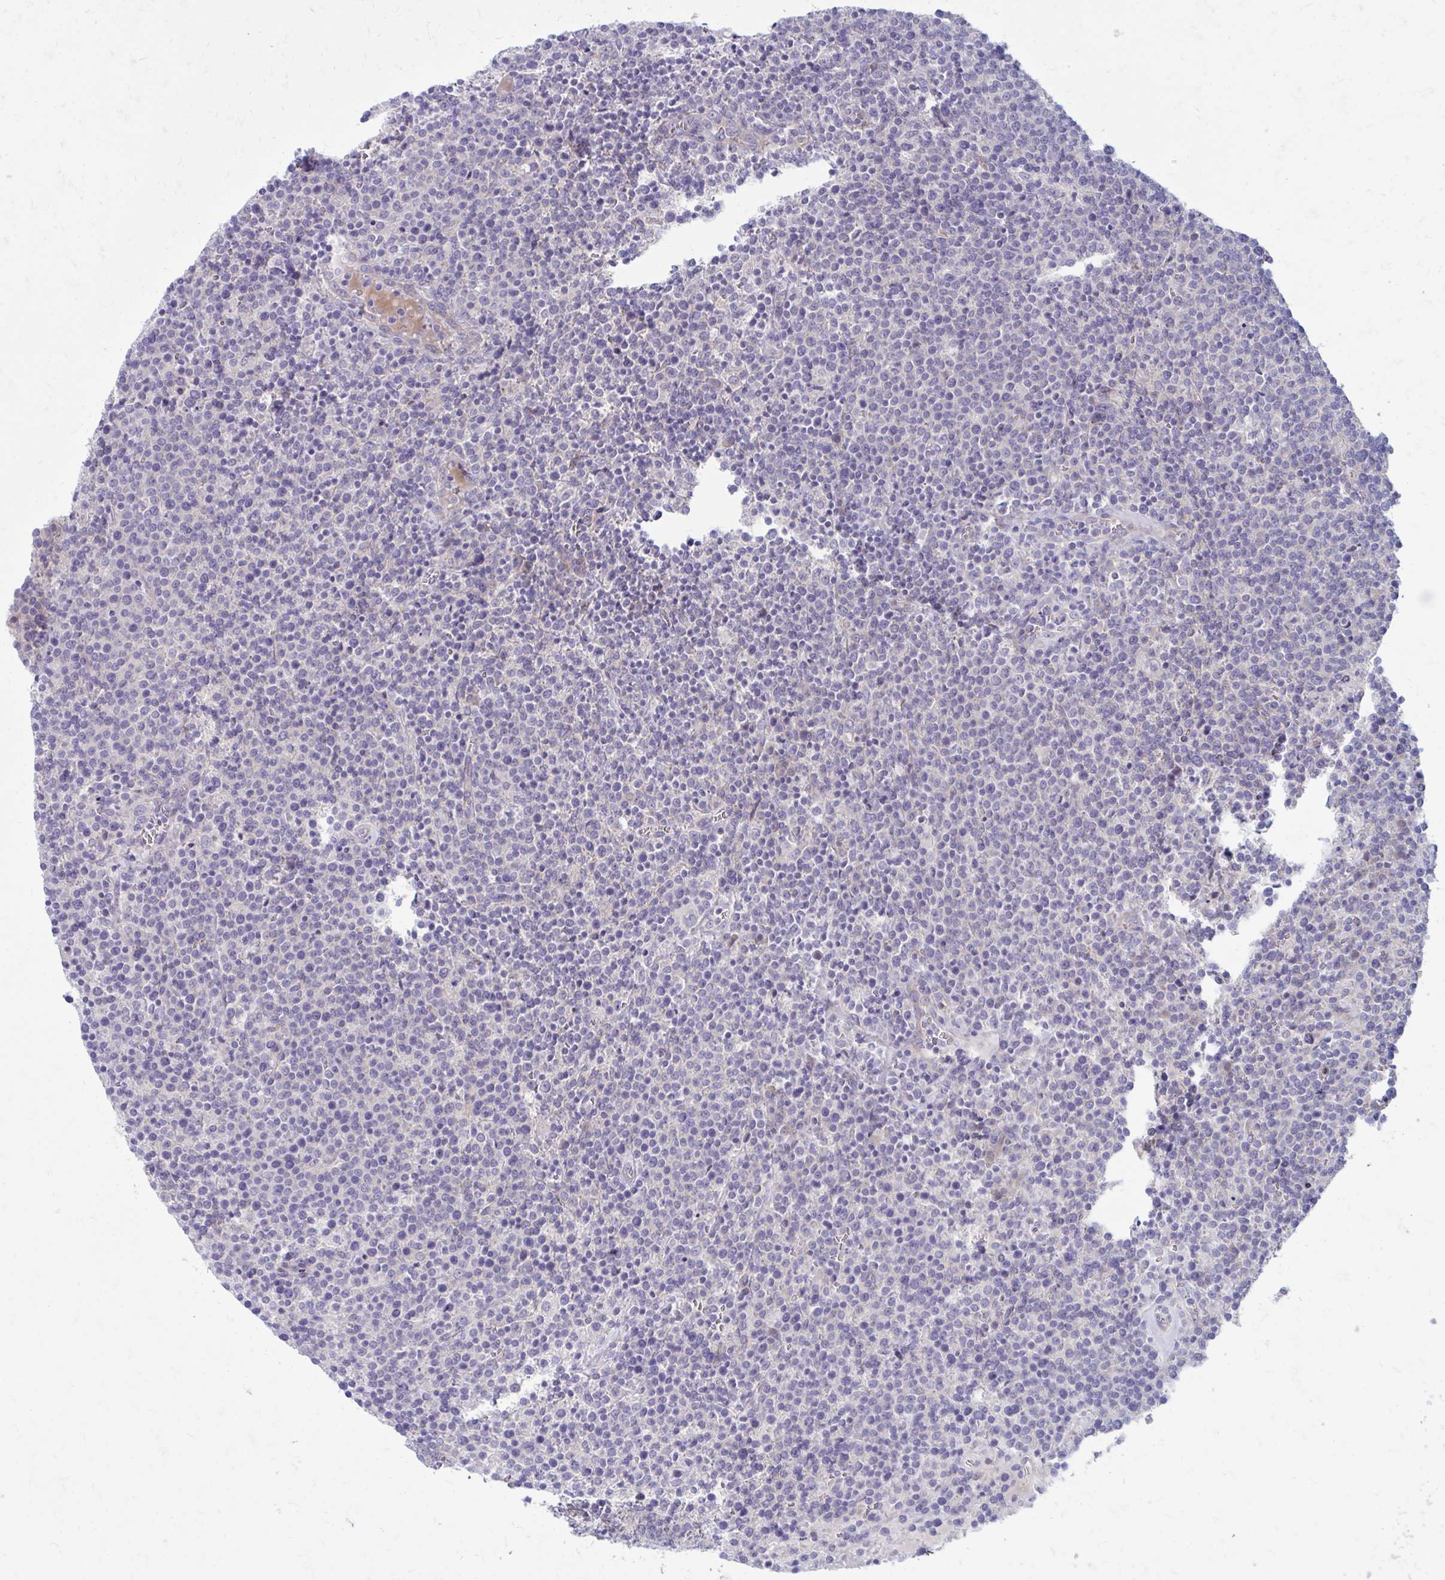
{"staining": {"intensity": "negative", "quantity": "none", "location": "none"}, "tissue": "lymphoma", "cell_type": "Tumor cells", "image_type": "cancer", "snomed": [{"axis": "morphology", "description": "Malignant lymphoma, non-Hodgkin's type, High grade"}, {"axis": "topography", "description": "Lymph node"}], "caption": "Protein analysis of high-grade malignant lymphoma, non-Hodgkin's type exhibits no significant positivity in tumor cells.", "gene": "GIGYF2", "patient": {"sex": "male", "age": 61}}